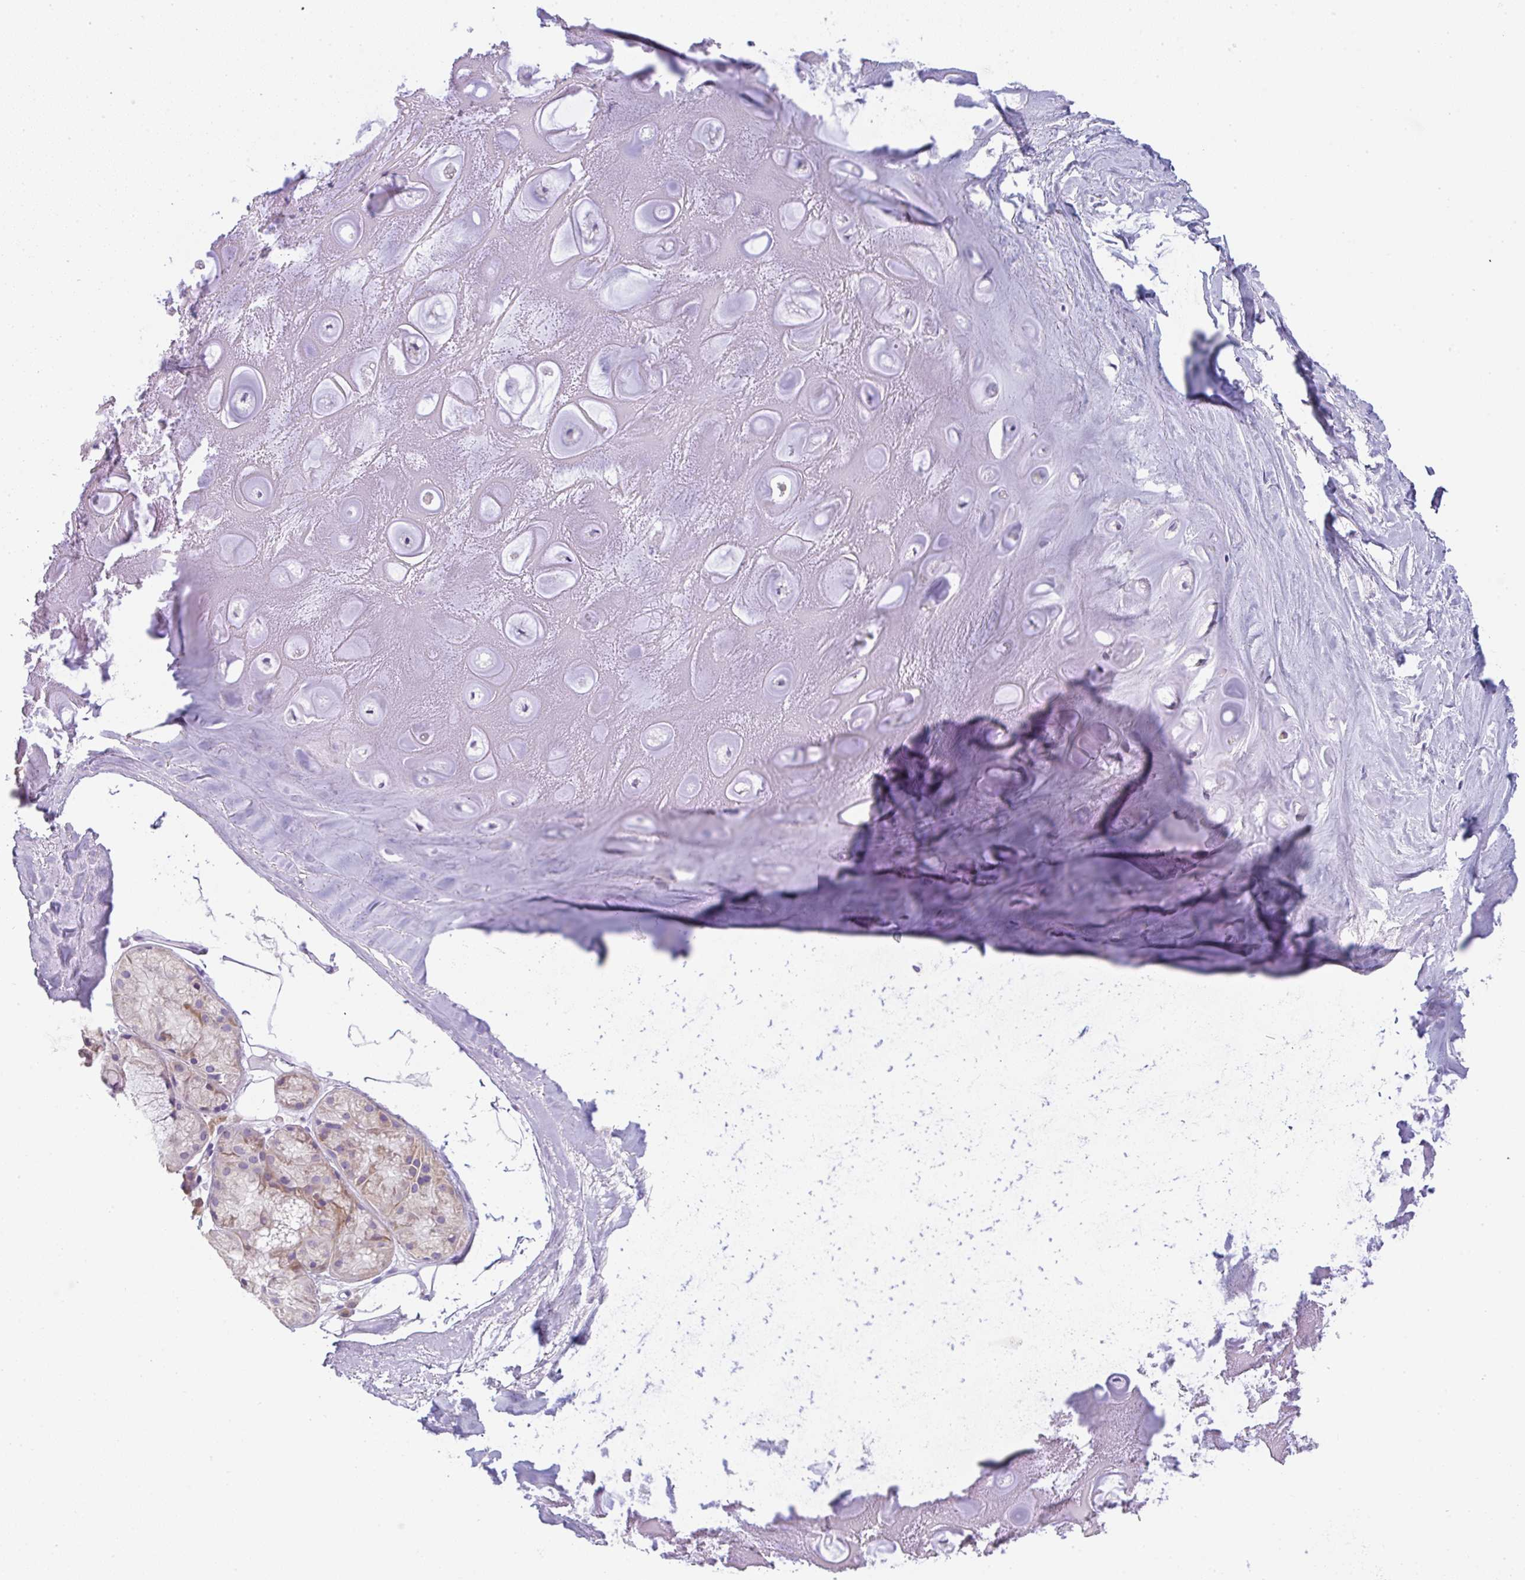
{"staining": {"intensity": "negative", "quantity": "none", "location": "none"}, "tissue": "adipose tissue", "cell_type": "Adipocytes", "image_type": "normal", "snomed": [{"axis": "morphology", "description": "Normal tissue, NOS"}, {"axis": "topography", "description": "Lymph node"}, {"axis": "topography", "description": "Cartilage tissue"}, {"axis": "topography", "description": "Nasopharynx"}], "caption": "Photomicrograph shows no significant protein positivity in adipocytes of unremarkable adipose tissue.", "gene": "LPAR4", "patient": {"sex": "male", "age": 63}}